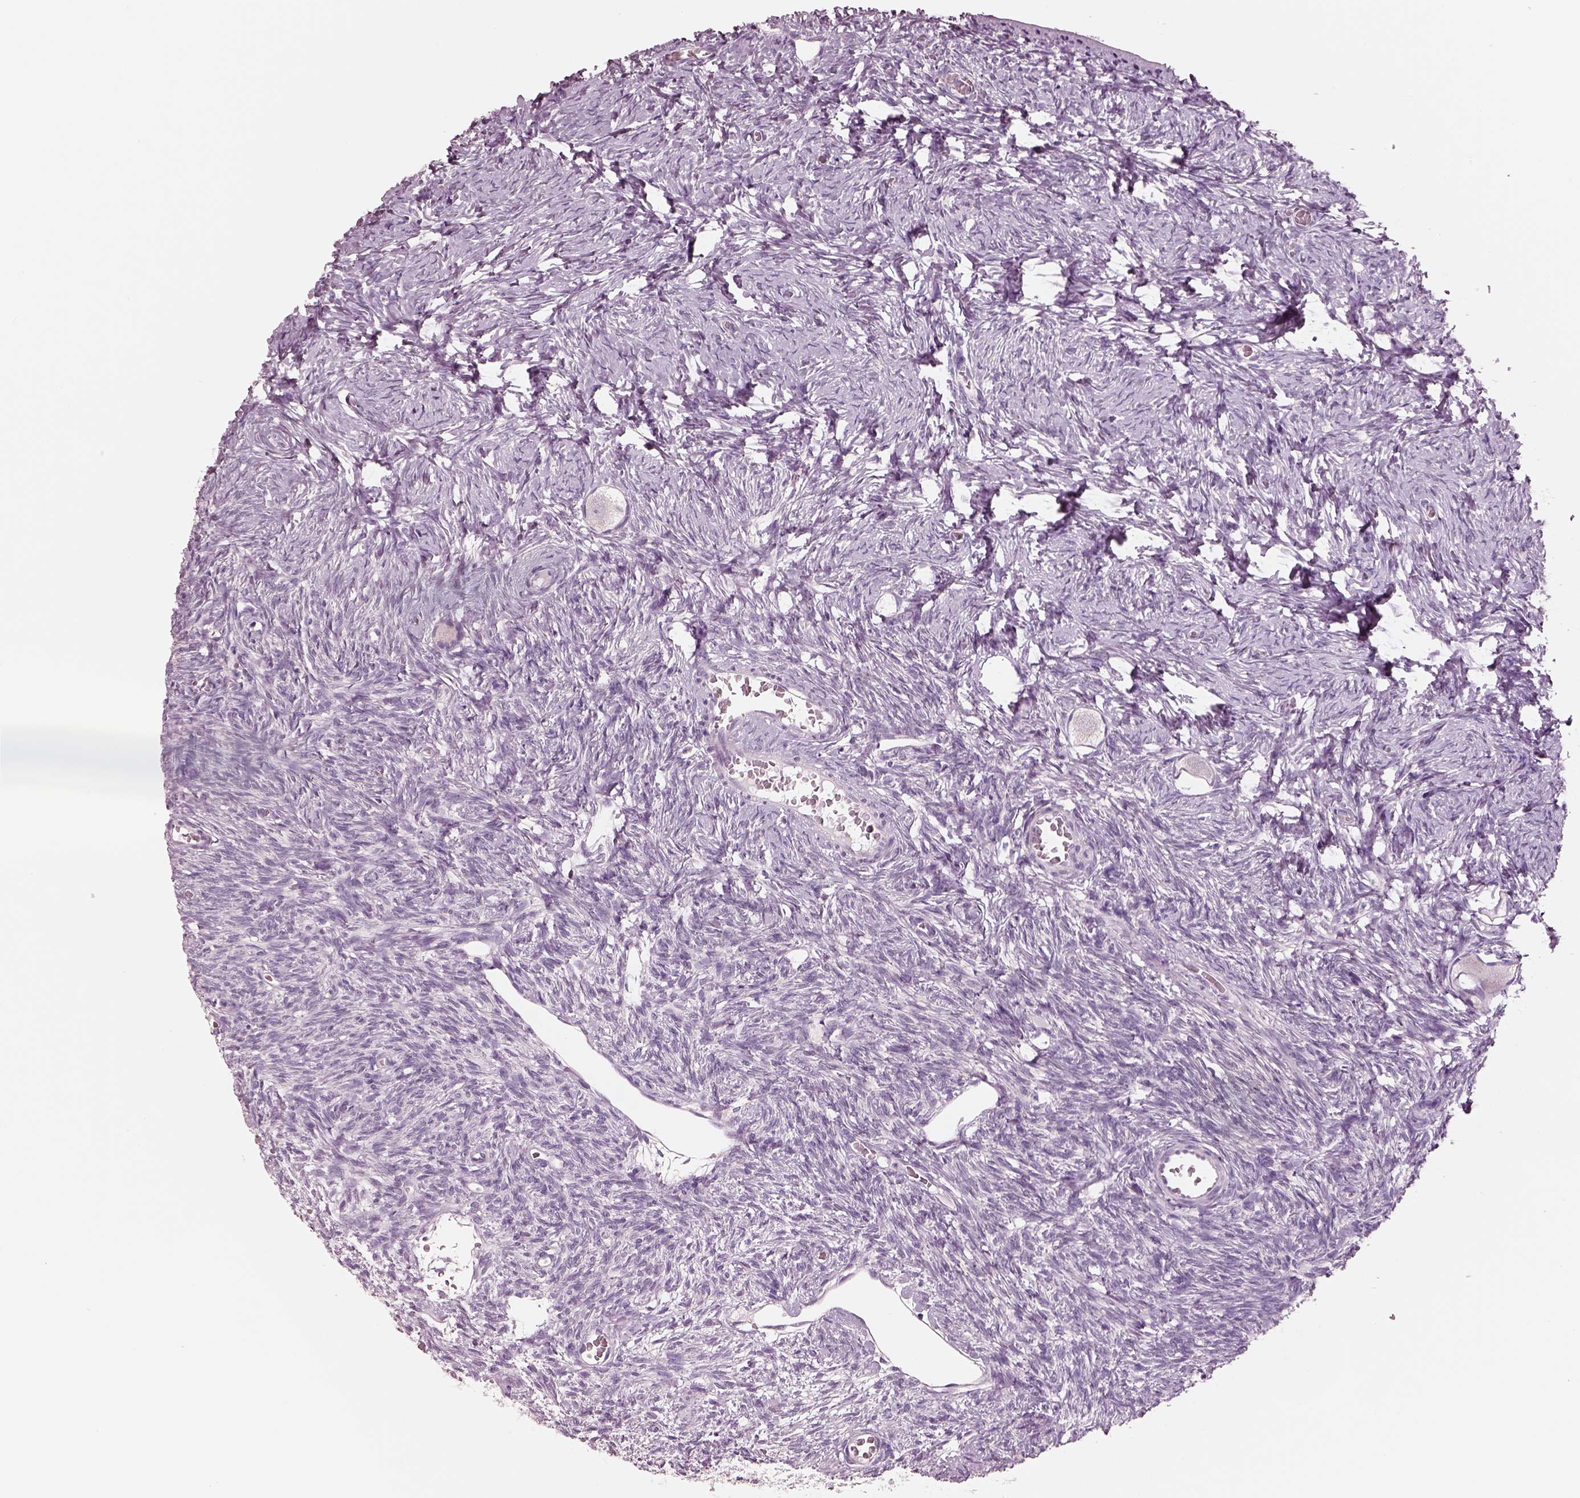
{"staining": {"intensity": "weak", "quantity": ">75%", "location": "cytoplasmic/membranous"}, "tissue": "ovary", "cell_type": "Follicle cells", "image_type": "normal", "snomed": [{"axis": "morphology", "description": "Normal tissue, NOS"}, {"axis": "topography", "description": "Ovary"}], "caption": "A histopathology image of human ovary stained for a protein shows weak cytoplasmic/membranous brown staining in follicle cells. (DAB IHC with brightfield microscopy, high magnification).", "gene": "ELSPBP1", "patient": {"sex": "female", "age": 27}}